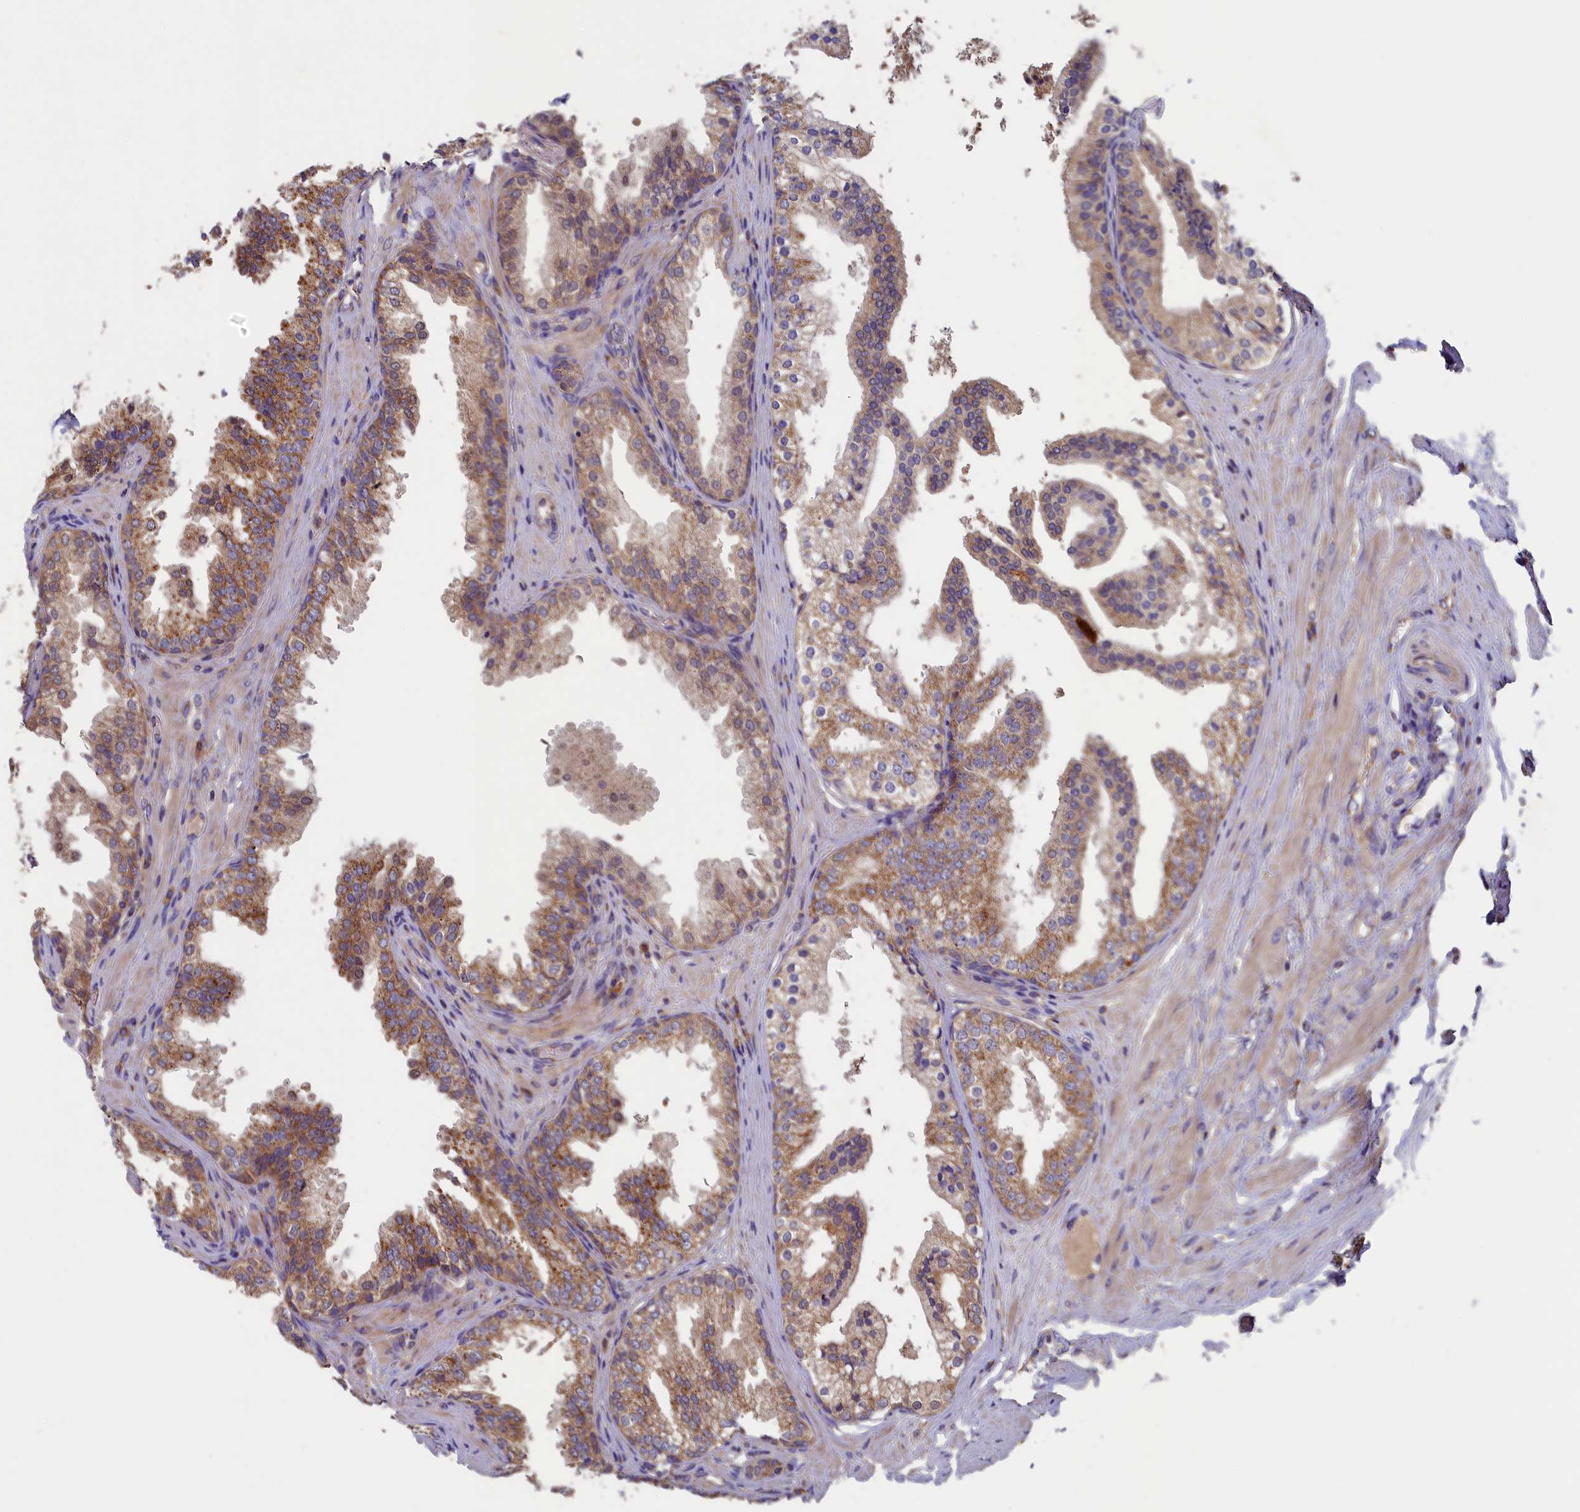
{"staining": {"intensity": "moderate", "quantity": ">75%", "location": "cytoplasmic/membranous"}, "tissue": "prostate", "cell_type": "Glandular cells", "image_type": "normal", "snomed": [{"axis": "morphology", "description": "Normal tissue, NOS"}, {"axis": "topography", "description": "Prostate"}], "caption": "About >75% of glandular cells in normal prostate demonstrate moderate cytoplasmic/membranous protein staining as visualized by brown immunohistochemical staining.", "gene": "SEC31B", "patient": {"sex": "male", "age": 60}}